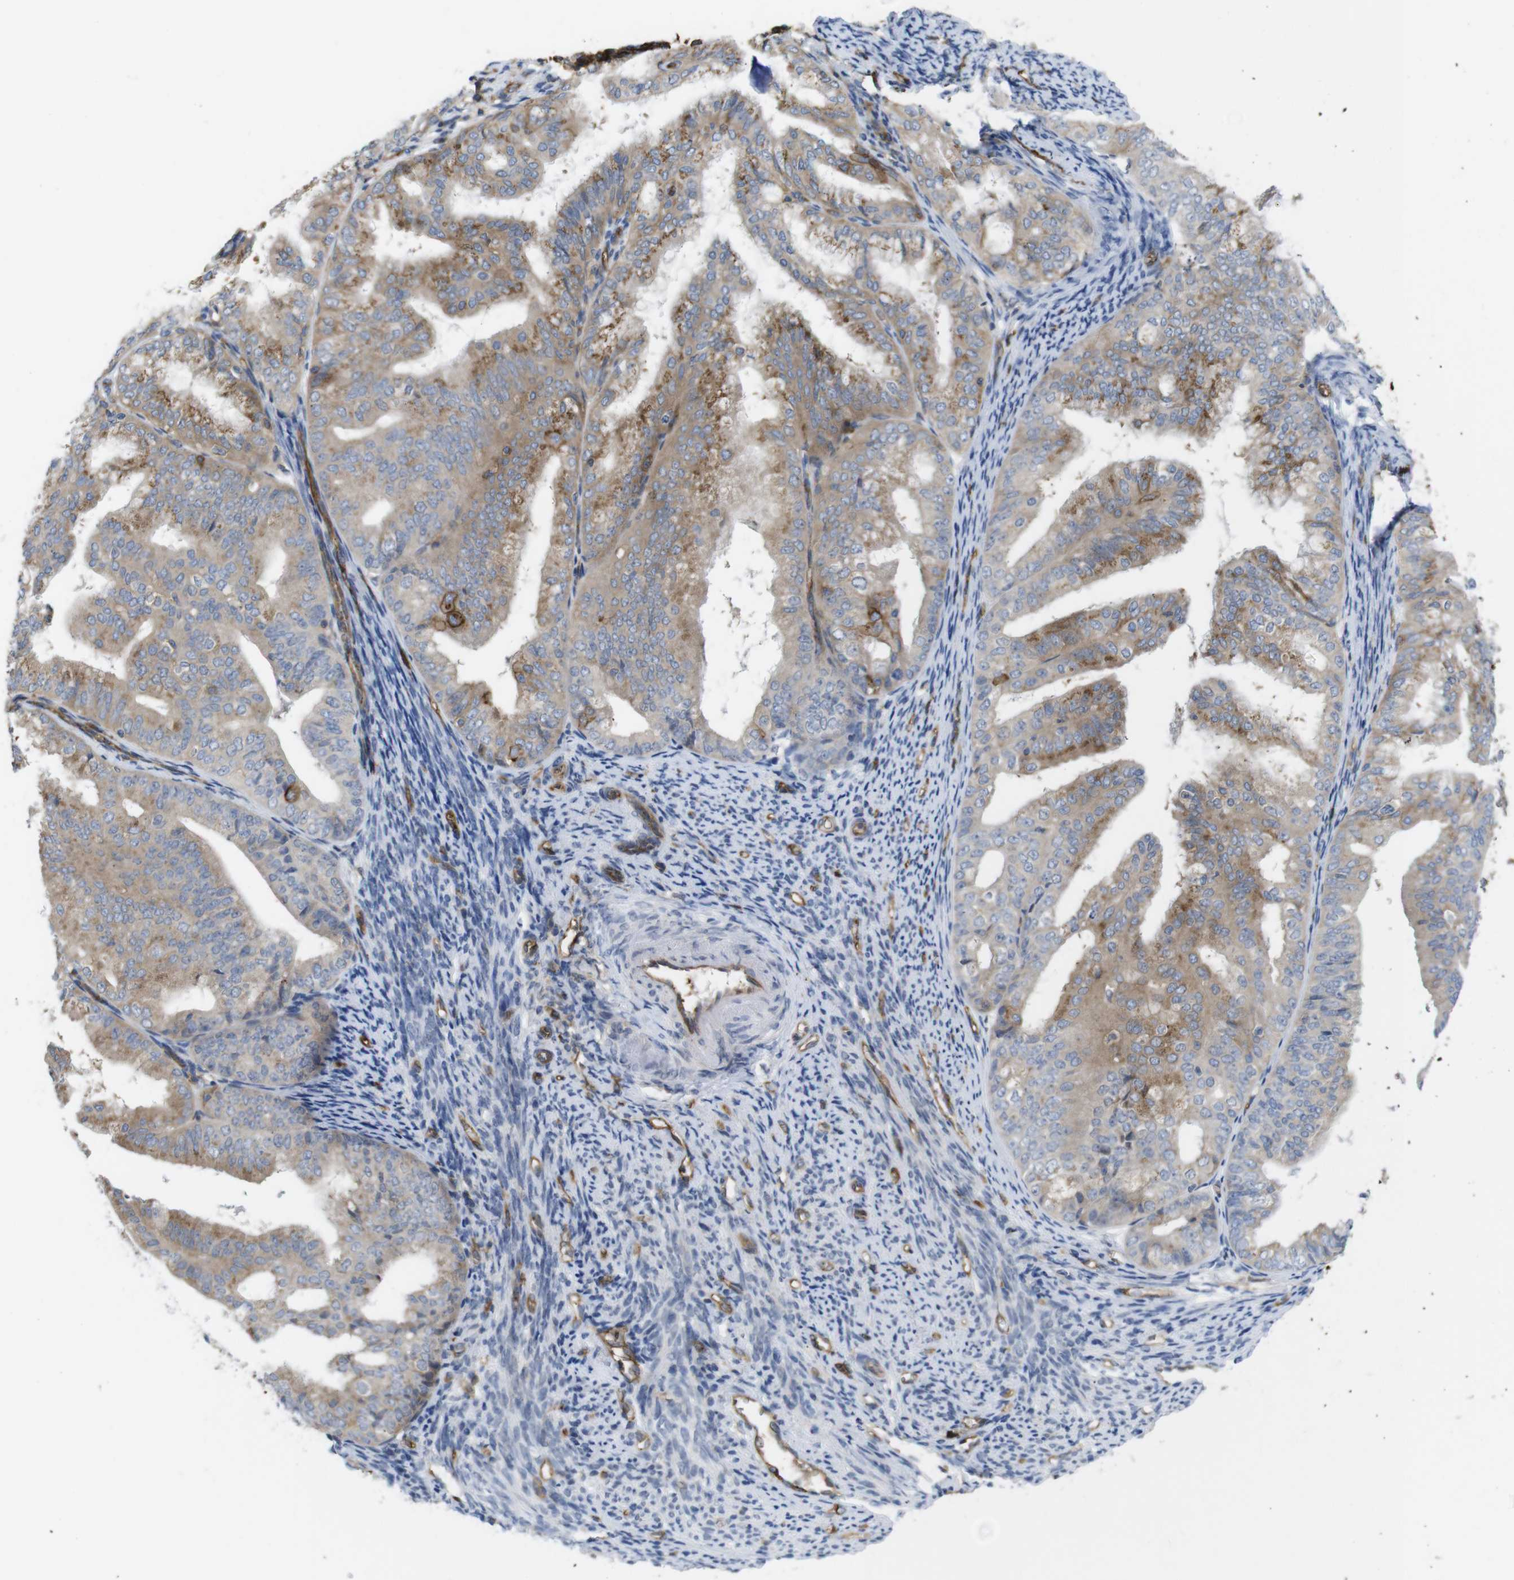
{"staining": {"intensity": "moderate", "quantity": ">75%", "location": "cytoplasmic/membranous"}, "tissue": "endometrial cancer", "cell_type": "Tumor cells", "image_type": "cancer", "snomed": [{"axis": "morphology", "description": "Adenocarcinoma, NOS"}, {"axis": "topography", "description": "Endometrium"}], "caption": "Protein staining reveals moderate cytoplasmic/membranous positivity in approximately >75% of tumor cells in endometrial adenocarcinoma.", "gene": "CCR6", "patient": {"sex": "female", "age": 63}}